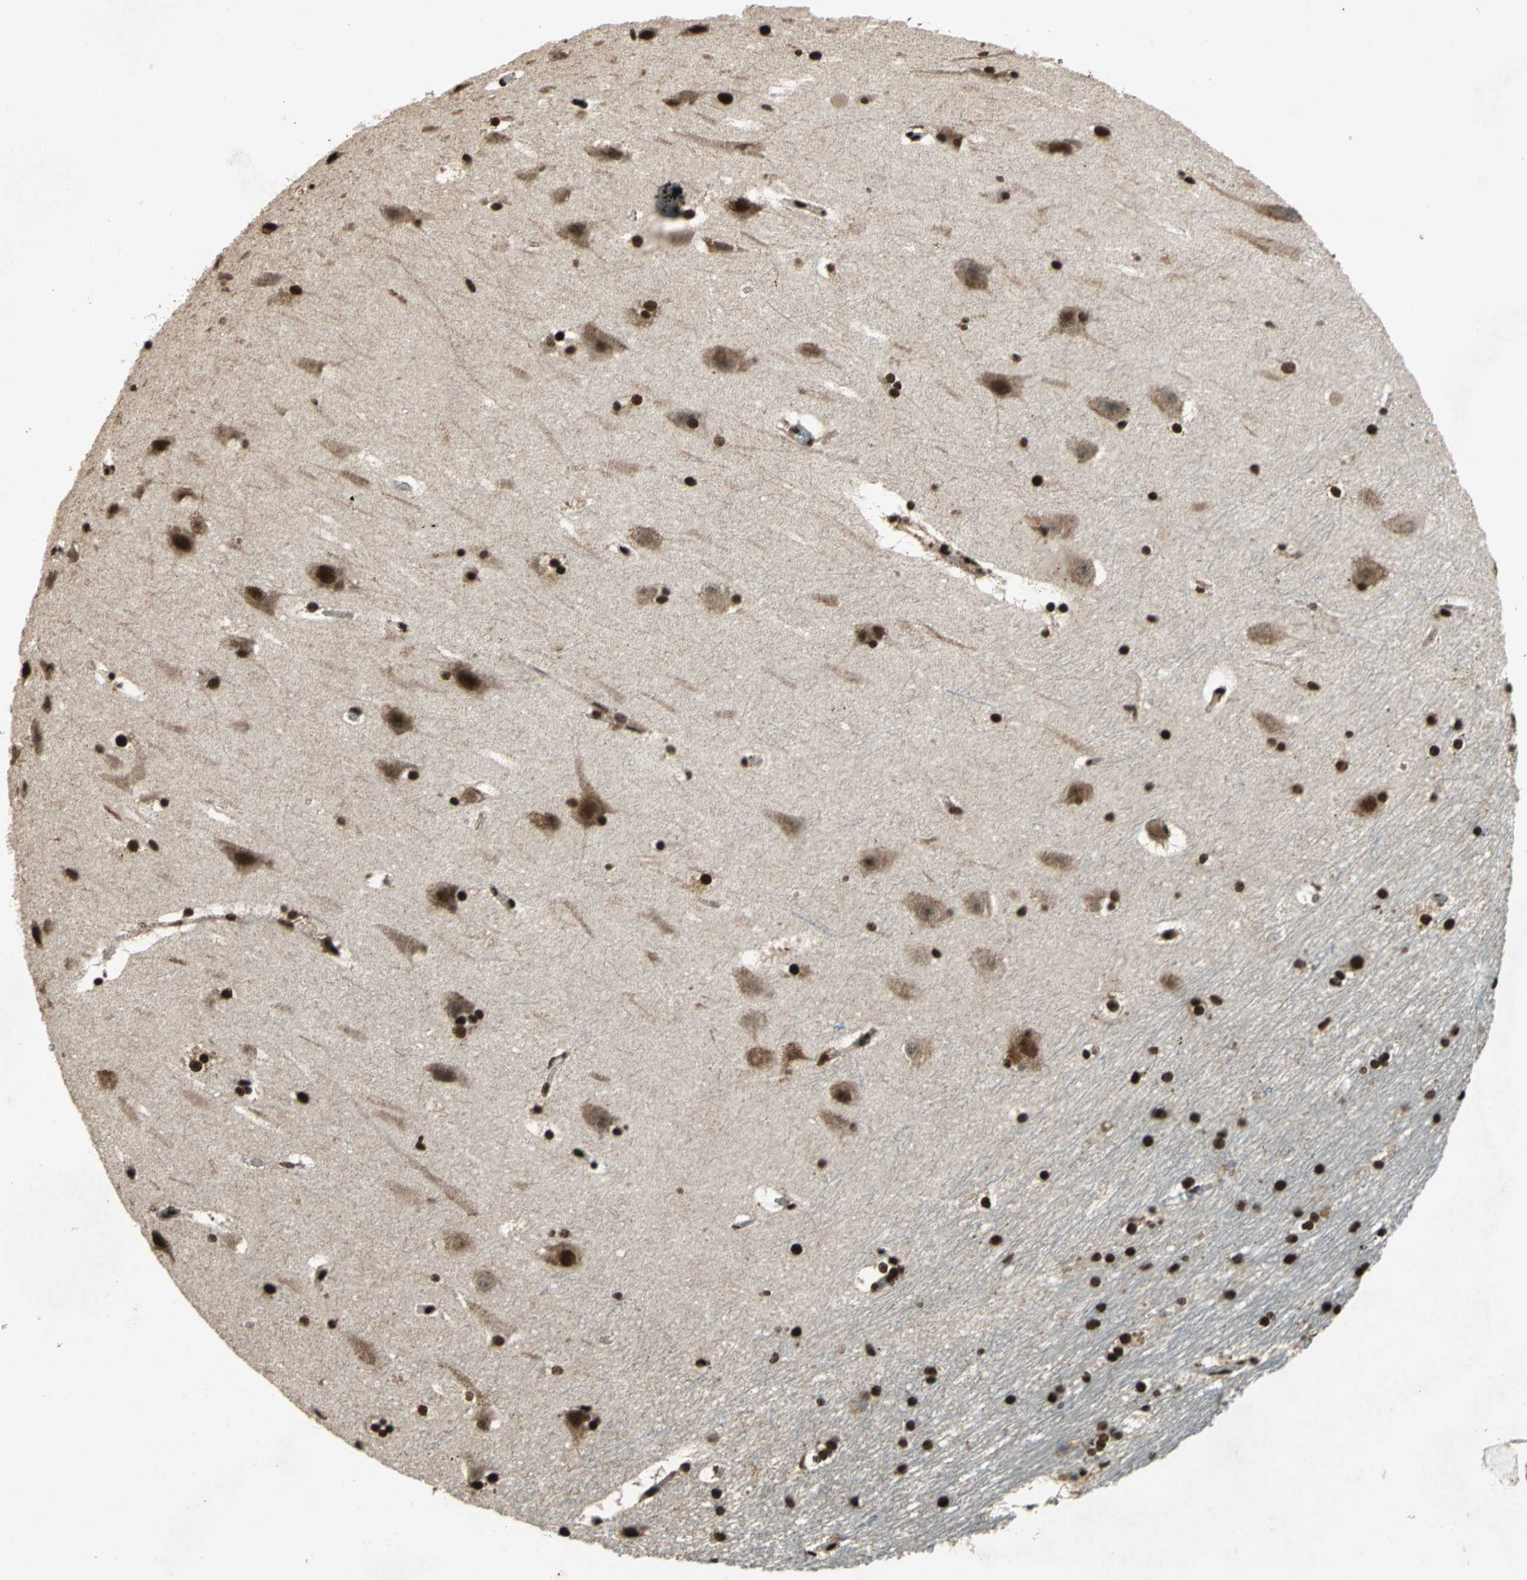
{"staining": {"intensity": "strong", "quantity": ">75%", "location": "nuclear"}, "tissue": "hippocampus", "cell_type": "Glial cells", "image_type": "normal", "snomed": [{"axis": "morphology", "description": "Normal tissue, NOS"}, {"axis": "topography", "description": "Hippocampus"}], "caption": "Protein analysis of benign hippocampus reveals strong nuclear staining in approximately >75% of glial cells. The staining is performed using DAB (3,3'-diaminobenzidine) brown chromogen to label protein expression. The nuclei are counter-stained blue using hematoxylin.", "gene": "MTA2", "patient": {"sex": "female", "age": 19}}